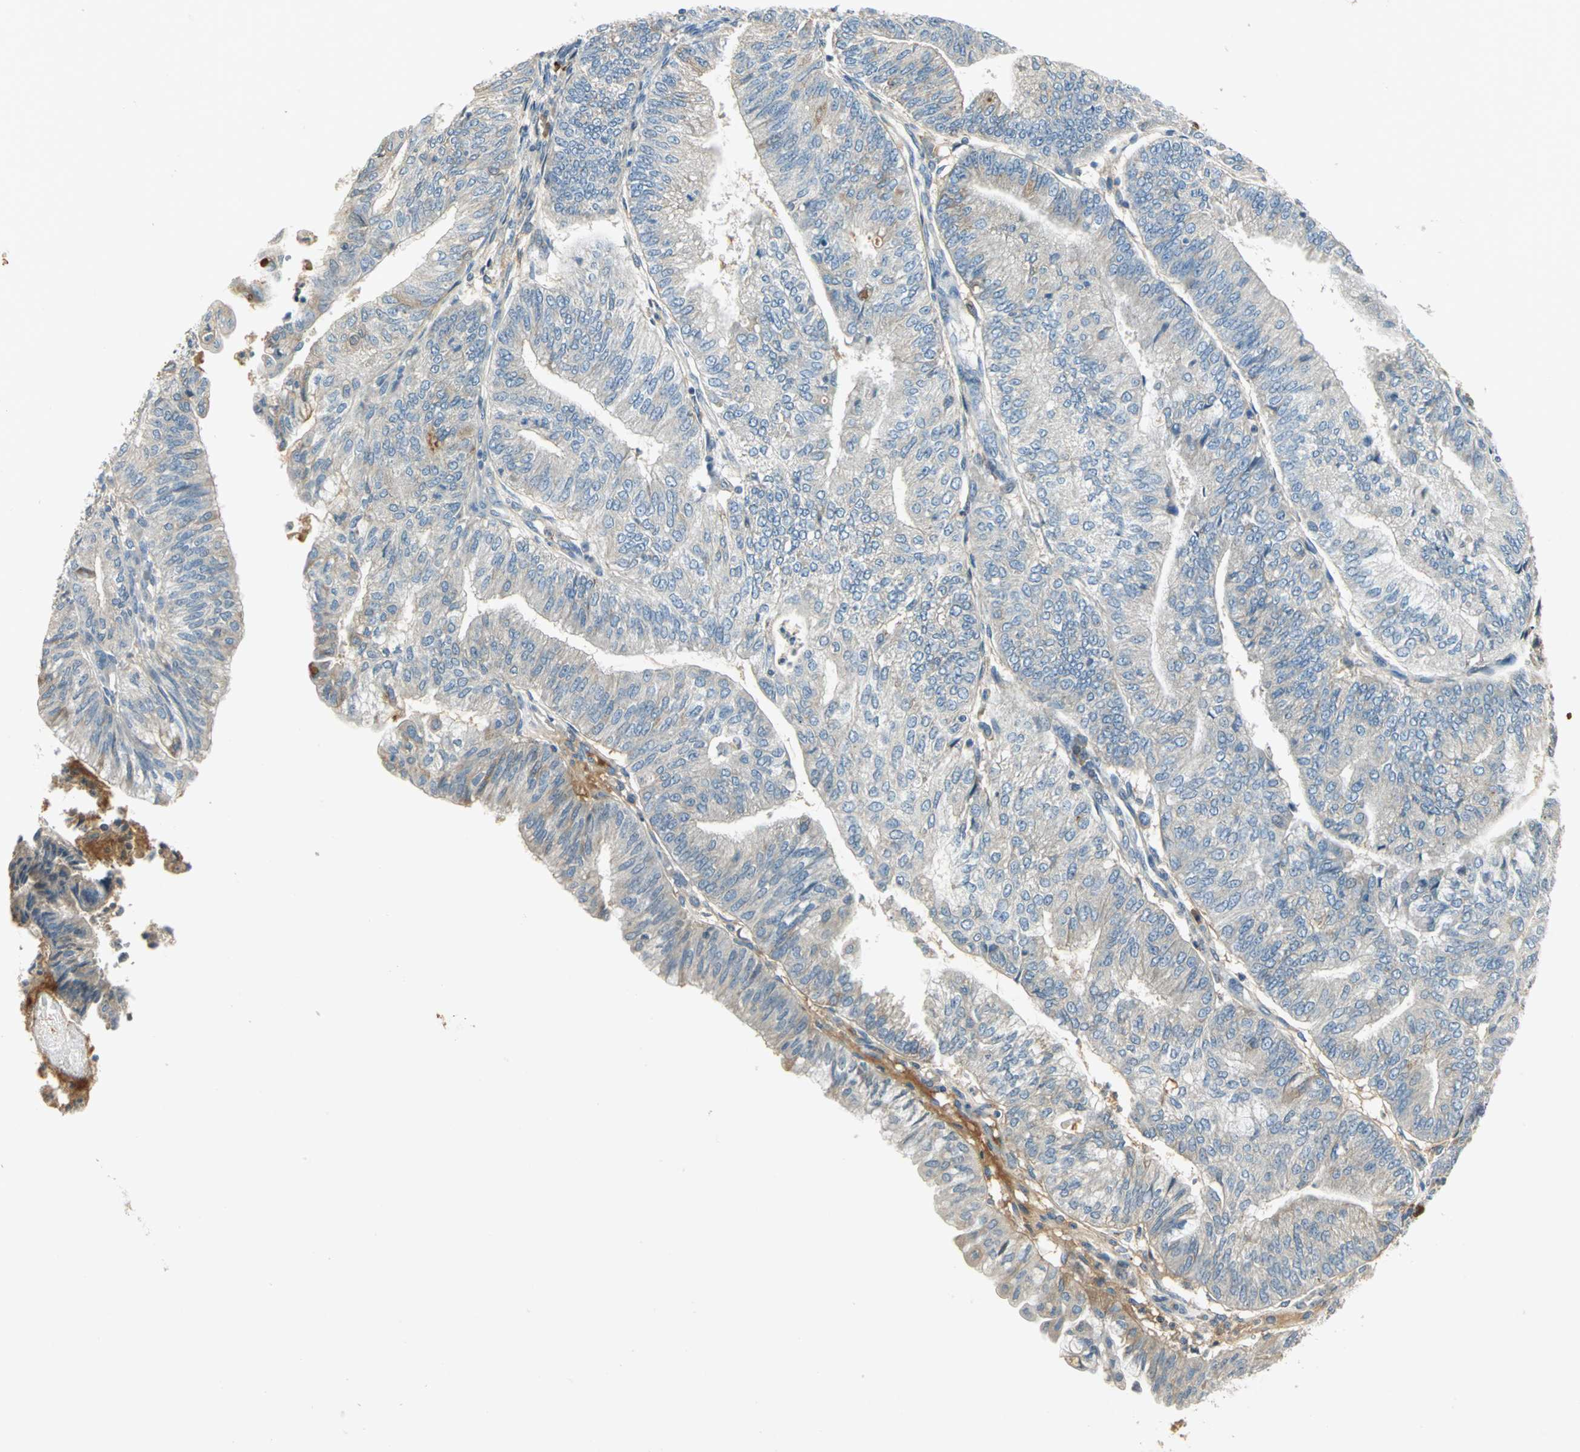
{"staining": {"intensity": "negative", "quantity": "none", "location": "none"}, "tissue": "endometrial cancer", "cell_type": "Tumor cells", "image_type": "cancer", "snomed": [{"axis": "morphology", "description": "Adenocarcinoma, NOS"}, {"axis": "topography", "description": "Endometrium"}], "caption": "Tumor cells show no significant protein positivity in endometrial adenocarcinoma.", "gene": "PROC", "patient": {"sex": "female", "age": 59}}